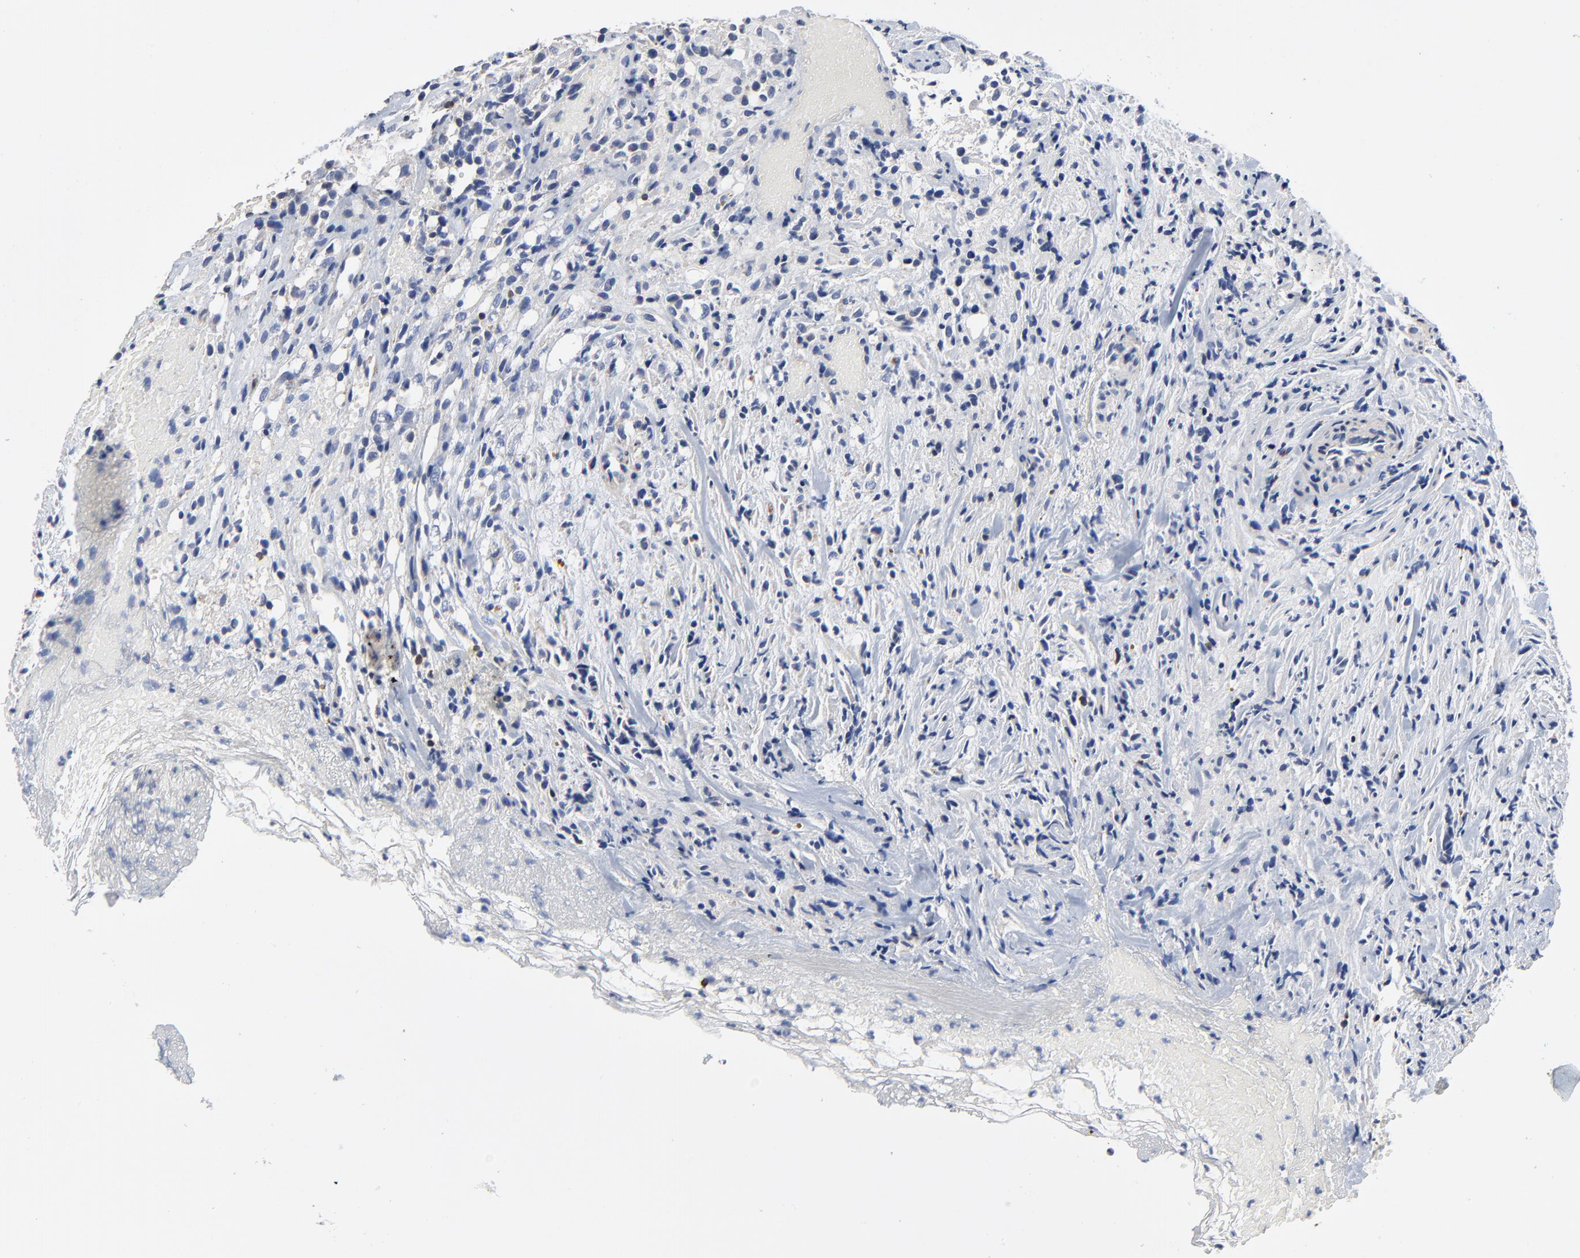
{"staining": {"intensity": "negative", "quantity": "none", "location": "none"}, "tissue": "glioma", "cell_type": "Tumor cells", "image_type": "cancer", "snomed": [{"axis": "morphology", "description": "Glioma, malignant, High grade"}, {"axis": "topography", "description": "Brain"}], "caption": "Tumor cells show no significant expression in high-grade glioma (malignant).", "gene": "SKAP1", "patient": {"sex": "male", "age": 66}}